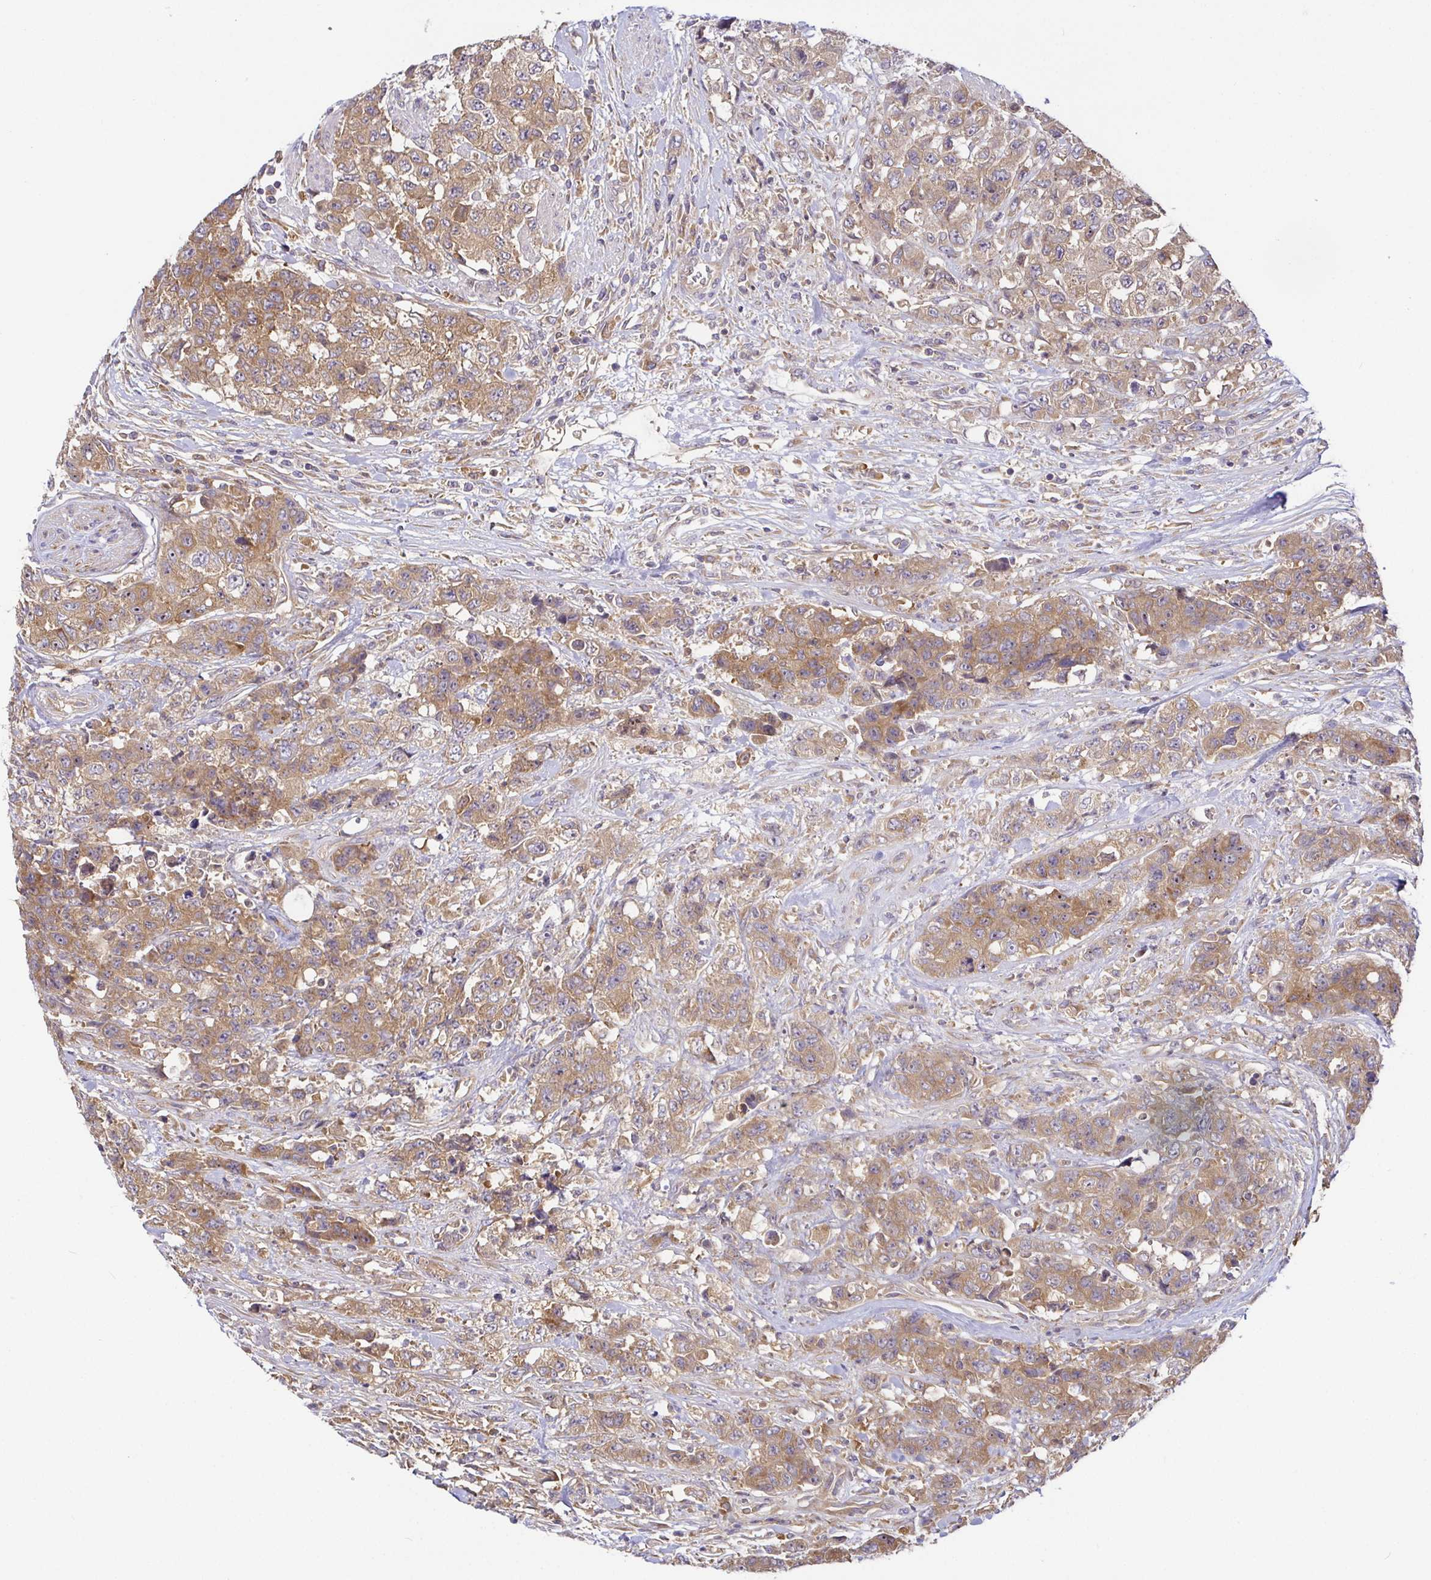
{"staining": {"intensity": "moderate", "quantity": ">75%", "location": "cytoplasmic/membranous"}, "tissue": "urothelial cancer", "cell_type": "Tumor cells", "image_type": "cancer", "snomed": [{"axis": "morphology", "description": "Urothelial carcinoma, High grade"}, {"axis": "topography", "description": "Urinary bladder"}], "caption": "A histopathology image of human urothelial carcinoma (high-grade) stained for a protein shows moderate cytoplasmic/membranous brown staining in tumor cells. (DAB (3,3'-diaminobenzidine) IHC, brown staining for protein, blue staining for nuclei).", "gene": "SNX8", "patient": {"sex": "female", "age": 78}}